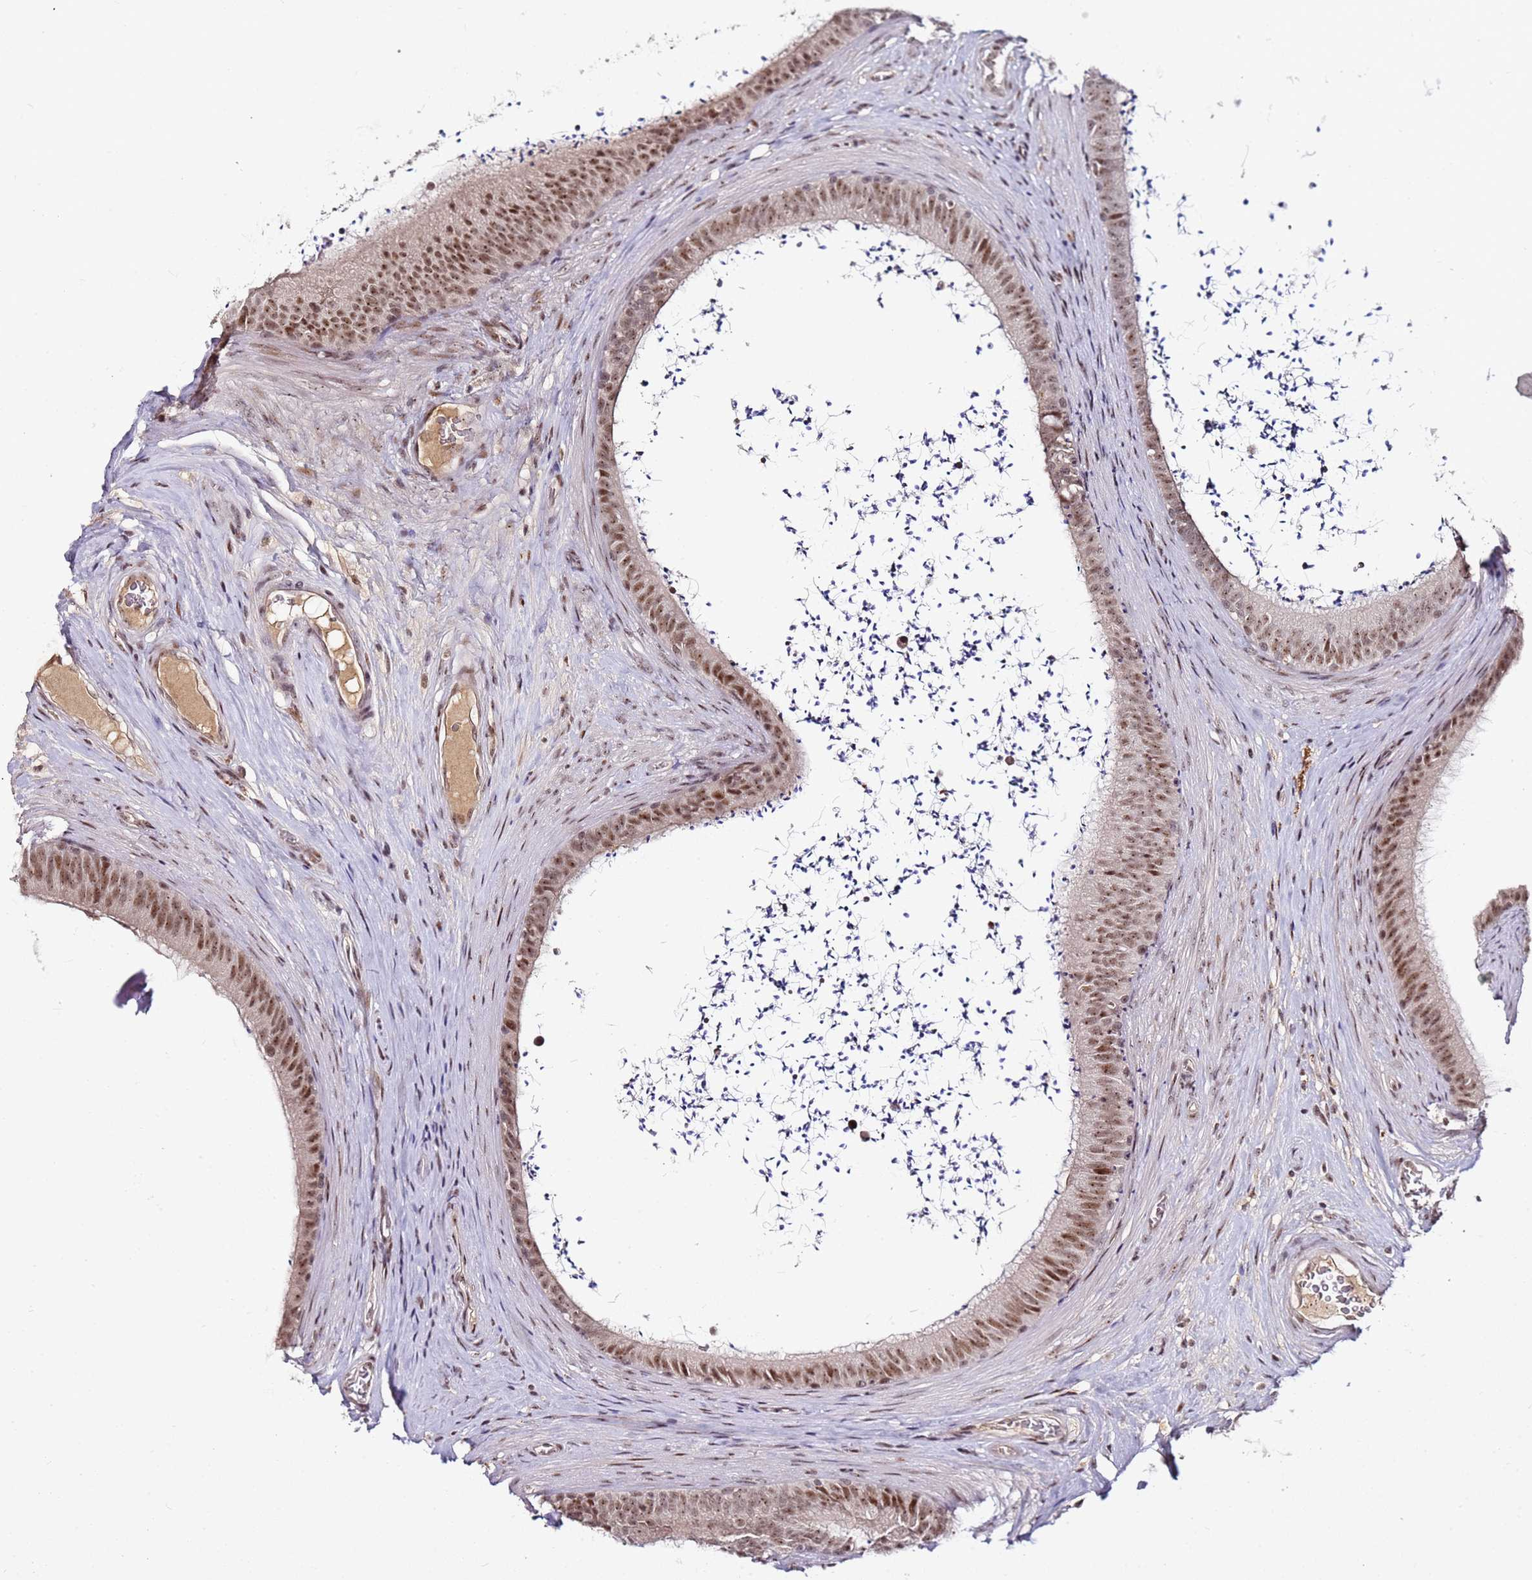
{"staining": {"intensity": "moderate", "quantity": ">75%", "location": "nuclear"}, "tissue": "epididymis", "cell_type": "Glandular cells", "image_type": "normal", "snomed": [{"axis": "morphology", "description": "Normal tissue, NOS"}, {"axis": "topography", "description": "Testis"}, {"axis": "topography", "description": "Epididymis"}], "caption": "Immunohistochemistry (IHC) of unremarkable human epididymis reveals medium levels of moderate nuclear expression in about >75% of glandular cells. The staining is performed using DAB (3,3'-diaminobenzidine) brown chromogen to label protein expression. The nuclei are counter-stained blue using hematoxylin.", "gene": "FCF1", "patient": {"sex": "male", "age": 41}}